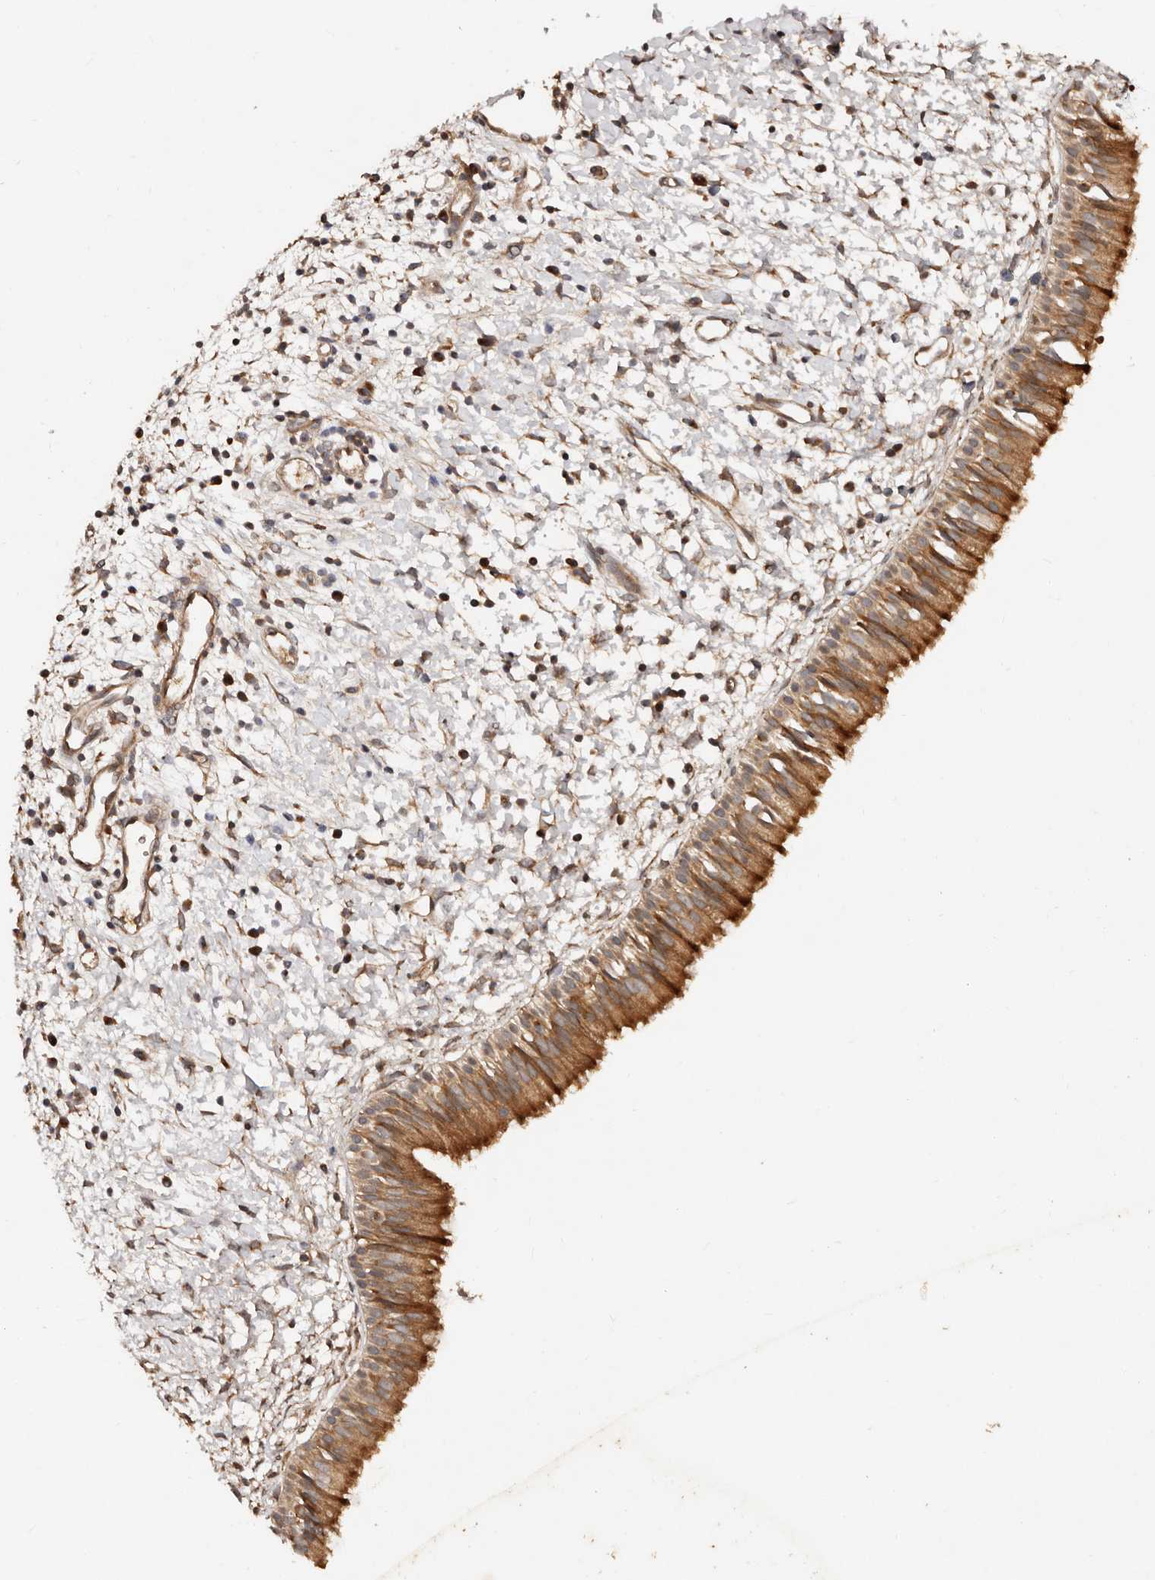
{"staining": {"intensity": "strong", "quantity": ">75%", "location": "cytoplasmic/membranous"}, "tissue": "nasopharynx", "cell_type": "Respiratory epithelial cells", "image_type": "normal", "snomed": [{"axis": "morphology", "description": "Normal tissue, NOS"}, {"axis": "topography", "description": "Nasopharynx"}], "caption": "IHC (DAB) staining of unremarkable human nasopharynx reveals strong cytoplasmic/membranous protein expression in approximately >75% of respiratory epithelial cells.", "gene": "DENND11", "patient": {"sex": "male", "age": 22}}